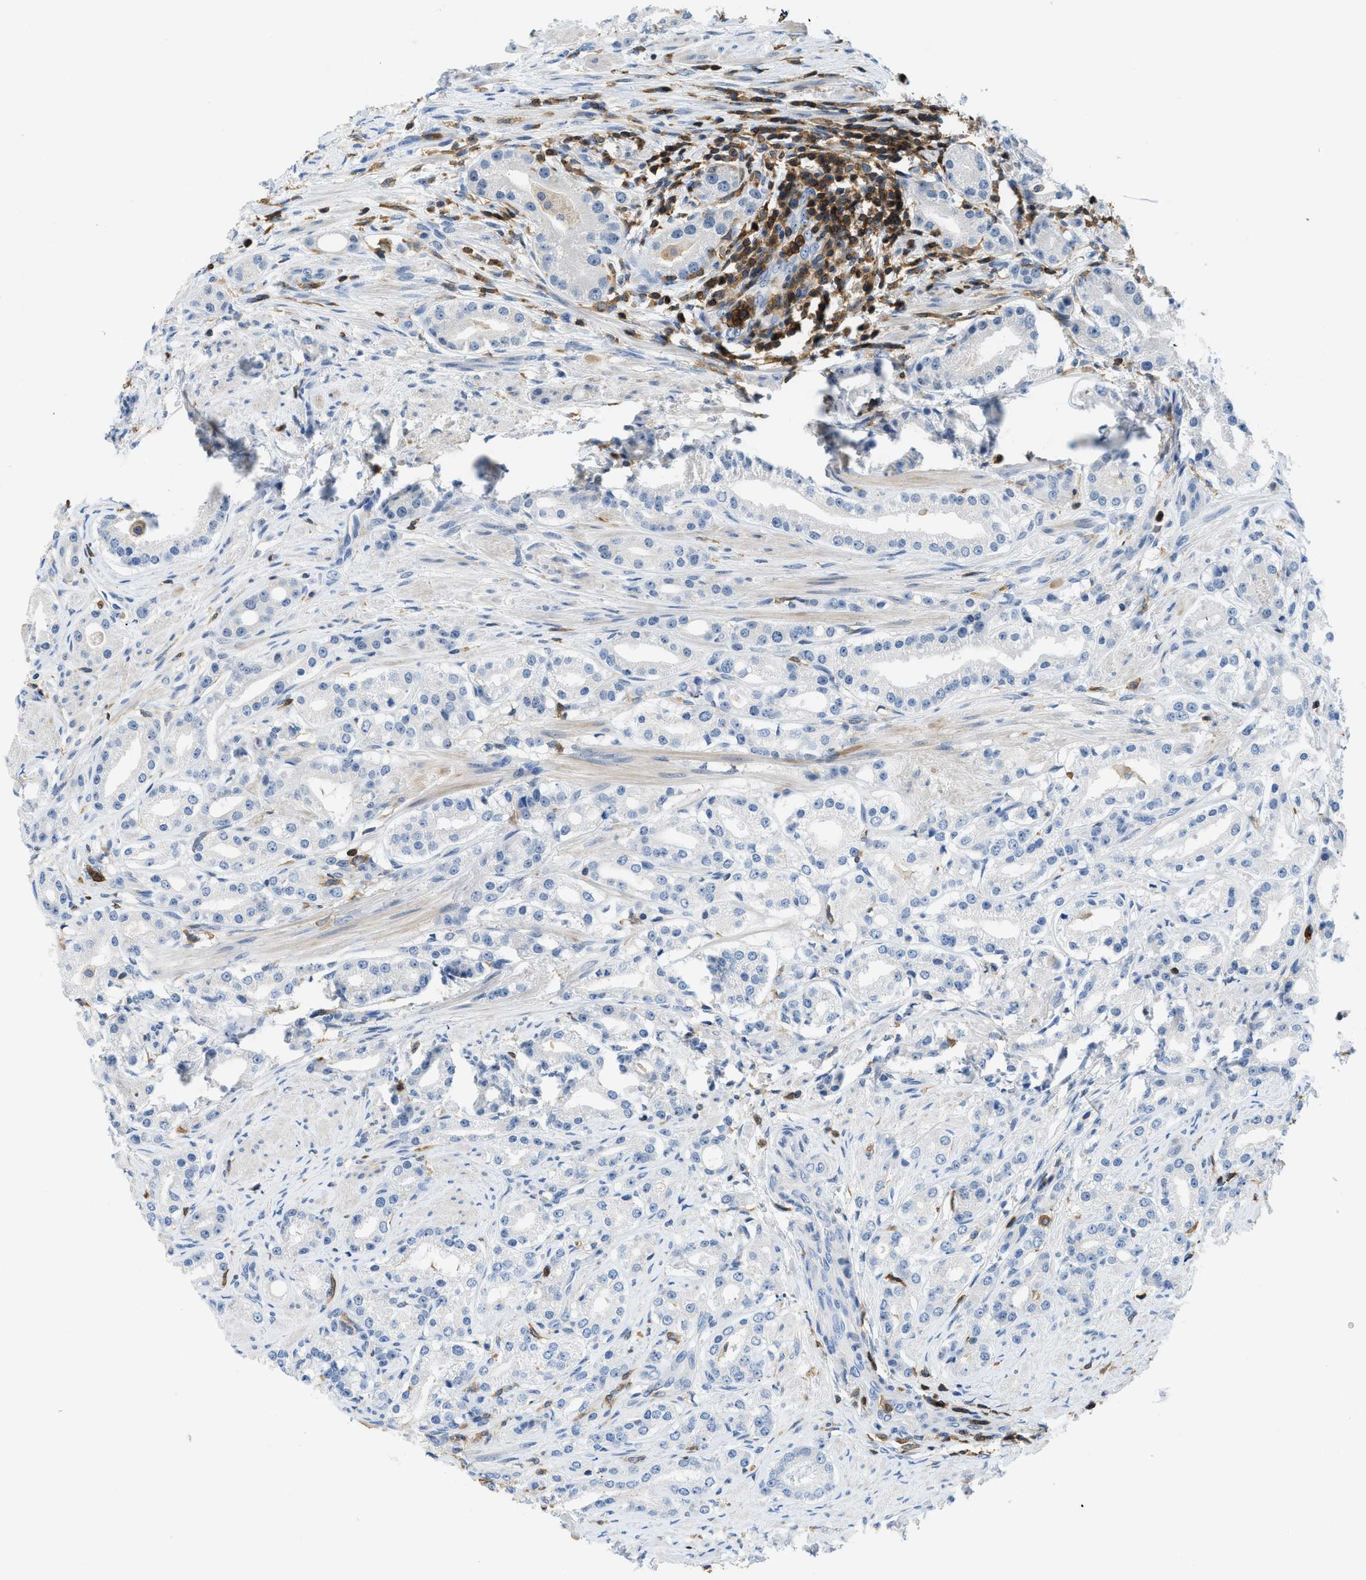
{"staining": {"intensity": "negative", "quantity": "none", "location": "none"}, "tissue": "prostate cancer", "cell_type": "Tumor cells", "image_type": "cancer", "snomed": [{"axis": "morphology", "description": "Adenocarcinoma, Low grade"}, {"axis": "topography", "description": "Prostate"}], "caption": "Prostate cancer was stained to show a protein in brown. There is no significant positivity in tumor cells.", "gene": "FAM151A", "patient": {"sex": "male", "age": 63}}